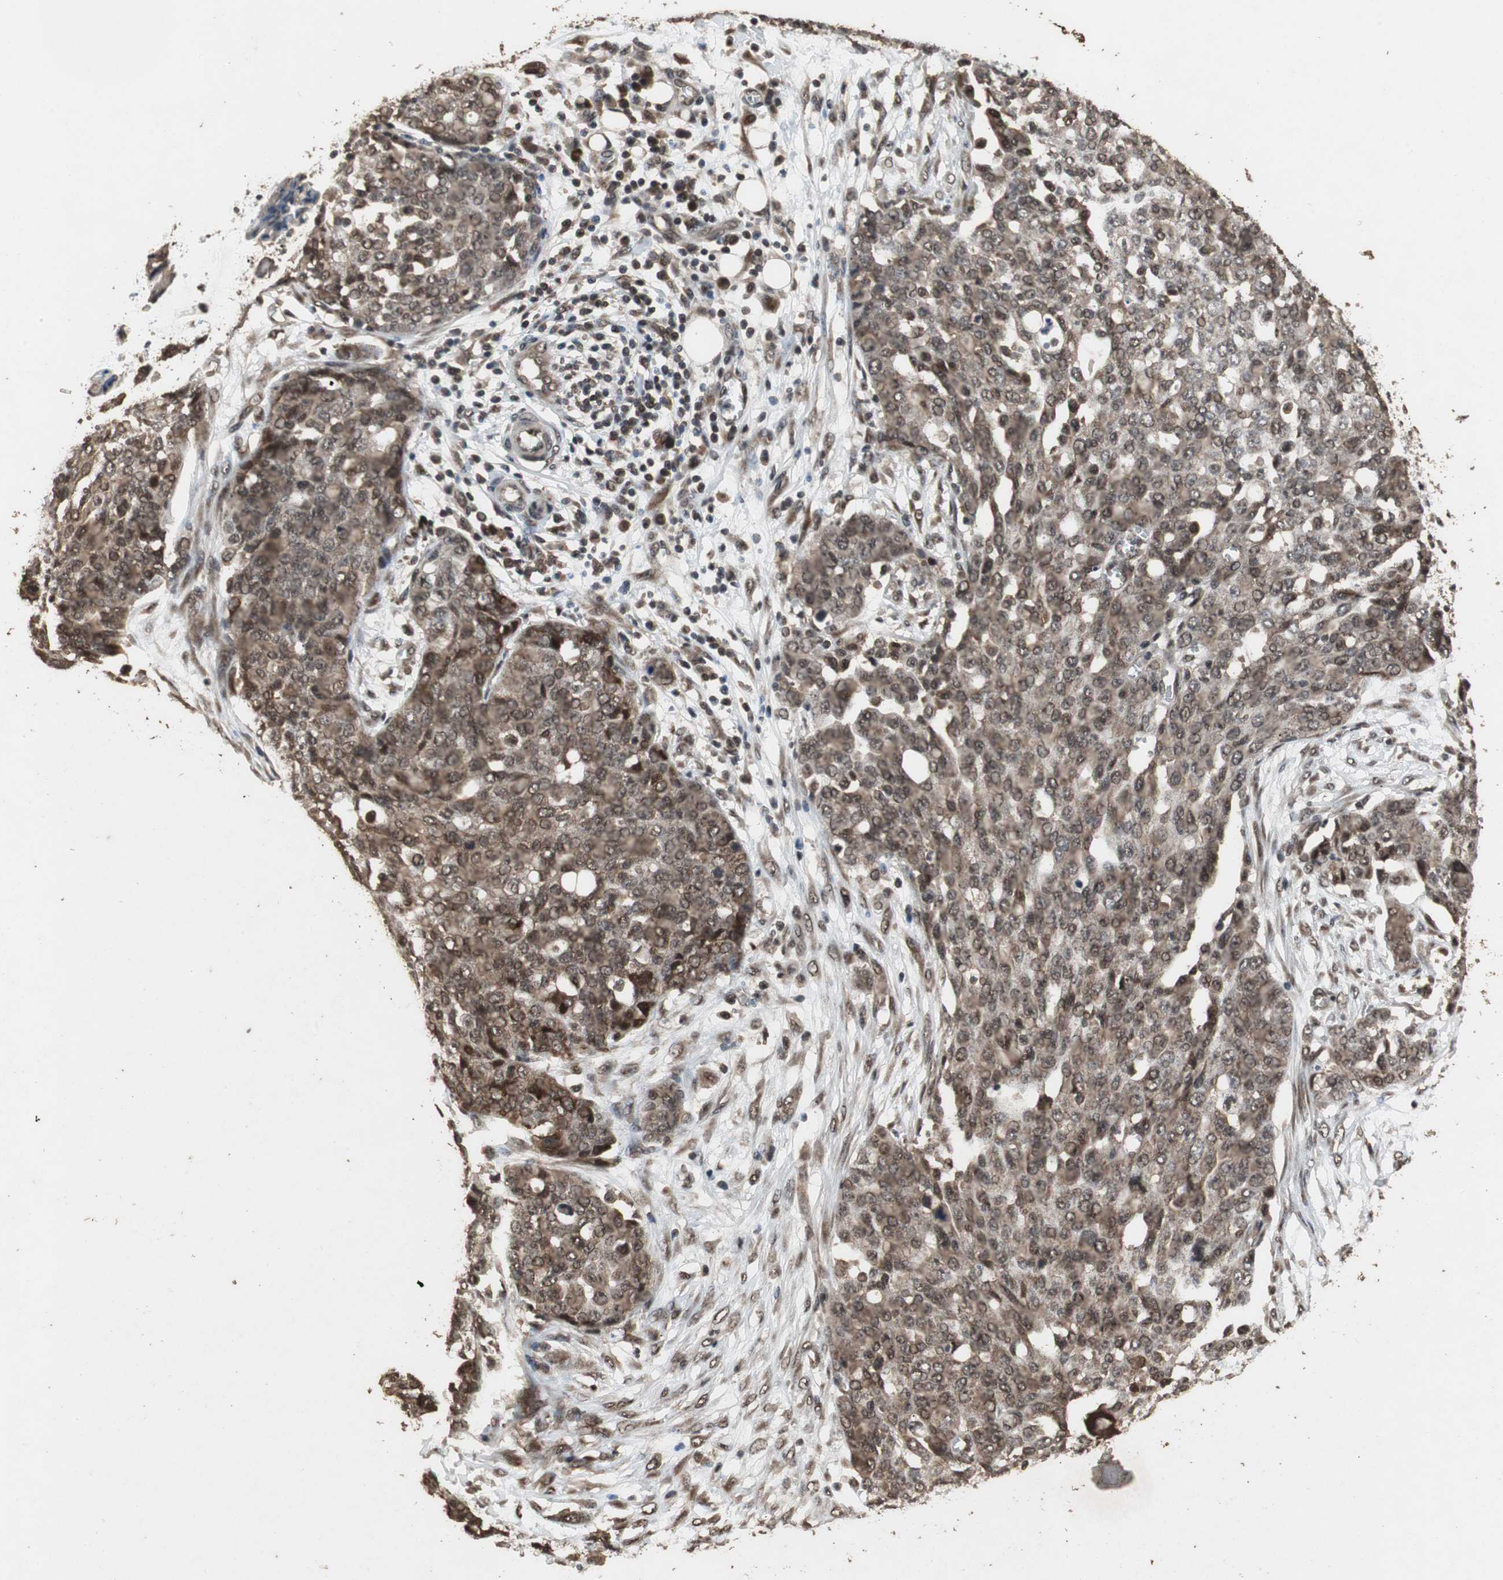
{"staining": {"intensity": "moderate", "quantity": ">75%", "location": "cytoplasmic/membranous,nuclear"}, "tissue": "ovarian cancer", "cell_type": "Tumor cells", "image_type": "cancer", "snomed": [{"axis": "morphology", "description": "Cystadenocarcinoma, serous, NOS"}, {"axis": "topography", "description": "Soft tissue"}, {"axis": "topography", "description": "Ovary"}], "caption": "Protein staining of serous cystadenocarcinoma (ovarian) tissue shows moderate cytoplasmic/membranous and nuclear expression in approximately >75% of tumor cells. The protein of interest is stained brown, and the nuclei are stained in blue (DAB IHC with brightfield microscopy, high magnification).", "gene": "ZNF18", "patient": {"sex": "female", "age": 57}}